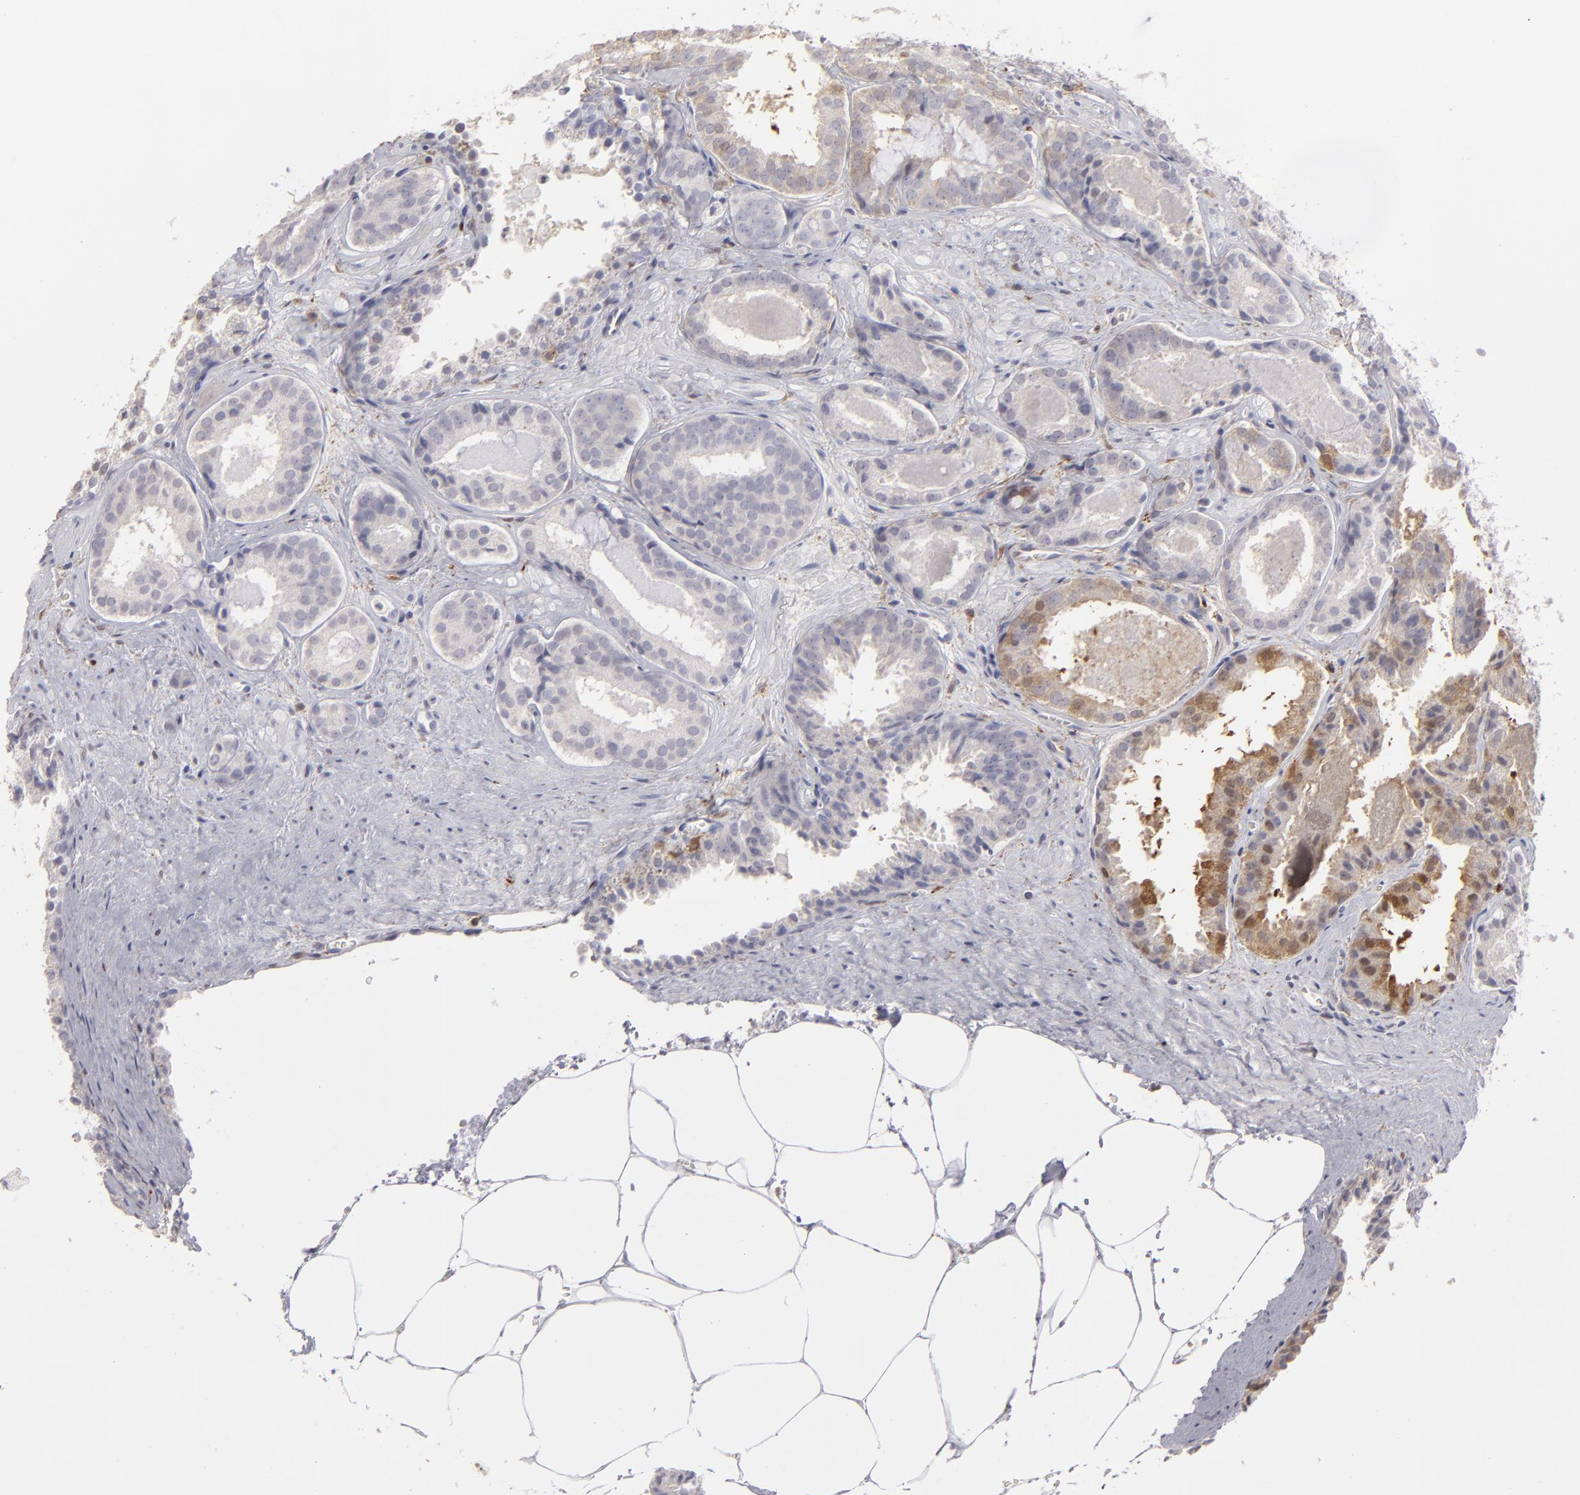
{"staining": {"intensity": "weak", "quantity": "<25%", "location": "cytoplasmic/membranous"}, "tissue": "prostate cancer", "cell_type": "Tumor cells", "image_type": "cancer", "snomed": [{"axis": "morphology", "description": "Adenocarcinoma, High grade"}, {"axis": "topography", "description": "Prostate"}], "caption": "A high-resolution micrograph shows IHC staining of prostate adenocarcinoma (high-grade), which demonstrates no significant staining in tumor cells.", "gene": "SEMA3G", "patient": {"sex": "male", "age": 72}}